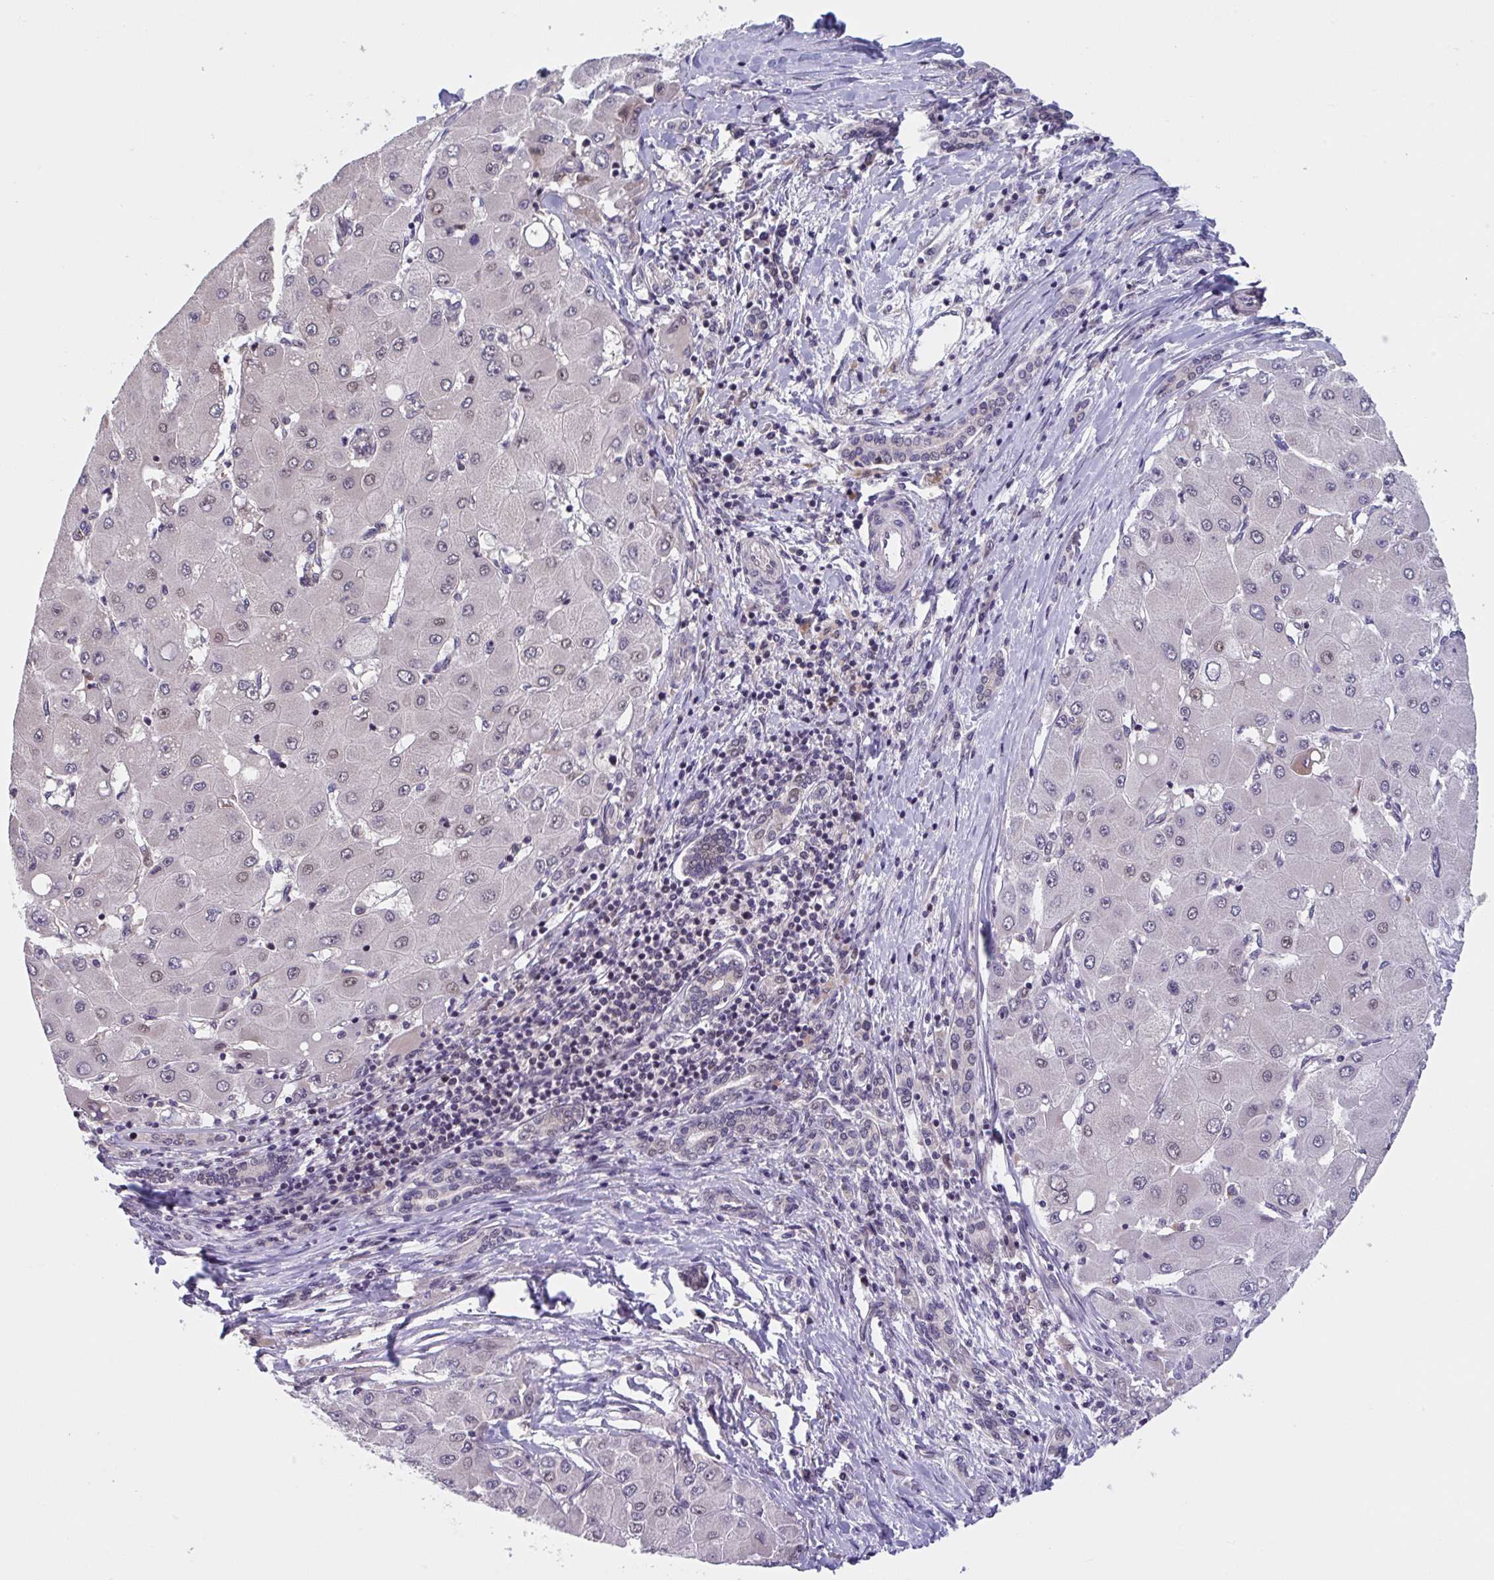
{"staining": {"intensity": "weak", "quantity": "25%-75%", "location": "nuclear"}, "tissue": "liver cancer", "cell_type": "Tumor cells", "image_type": "cancer", "snomed": [{"axis": "morphology", "description": "Carcinoma, Hepatocellular, NOS"}, {"axis": "topography", "description": "Liver"}], "caption": "Immunohistochemistry (IHC) histopathology image of neoplastic tissue: human liver hepatocellular carcinoma stained using IHC reveals low levels of weak protein expression localized specifically in the nuclear of tumor cells, appearing as a nuclear brown color.", "gene": "RIOK1", "patient": {"sex": "male", "age": 40}}